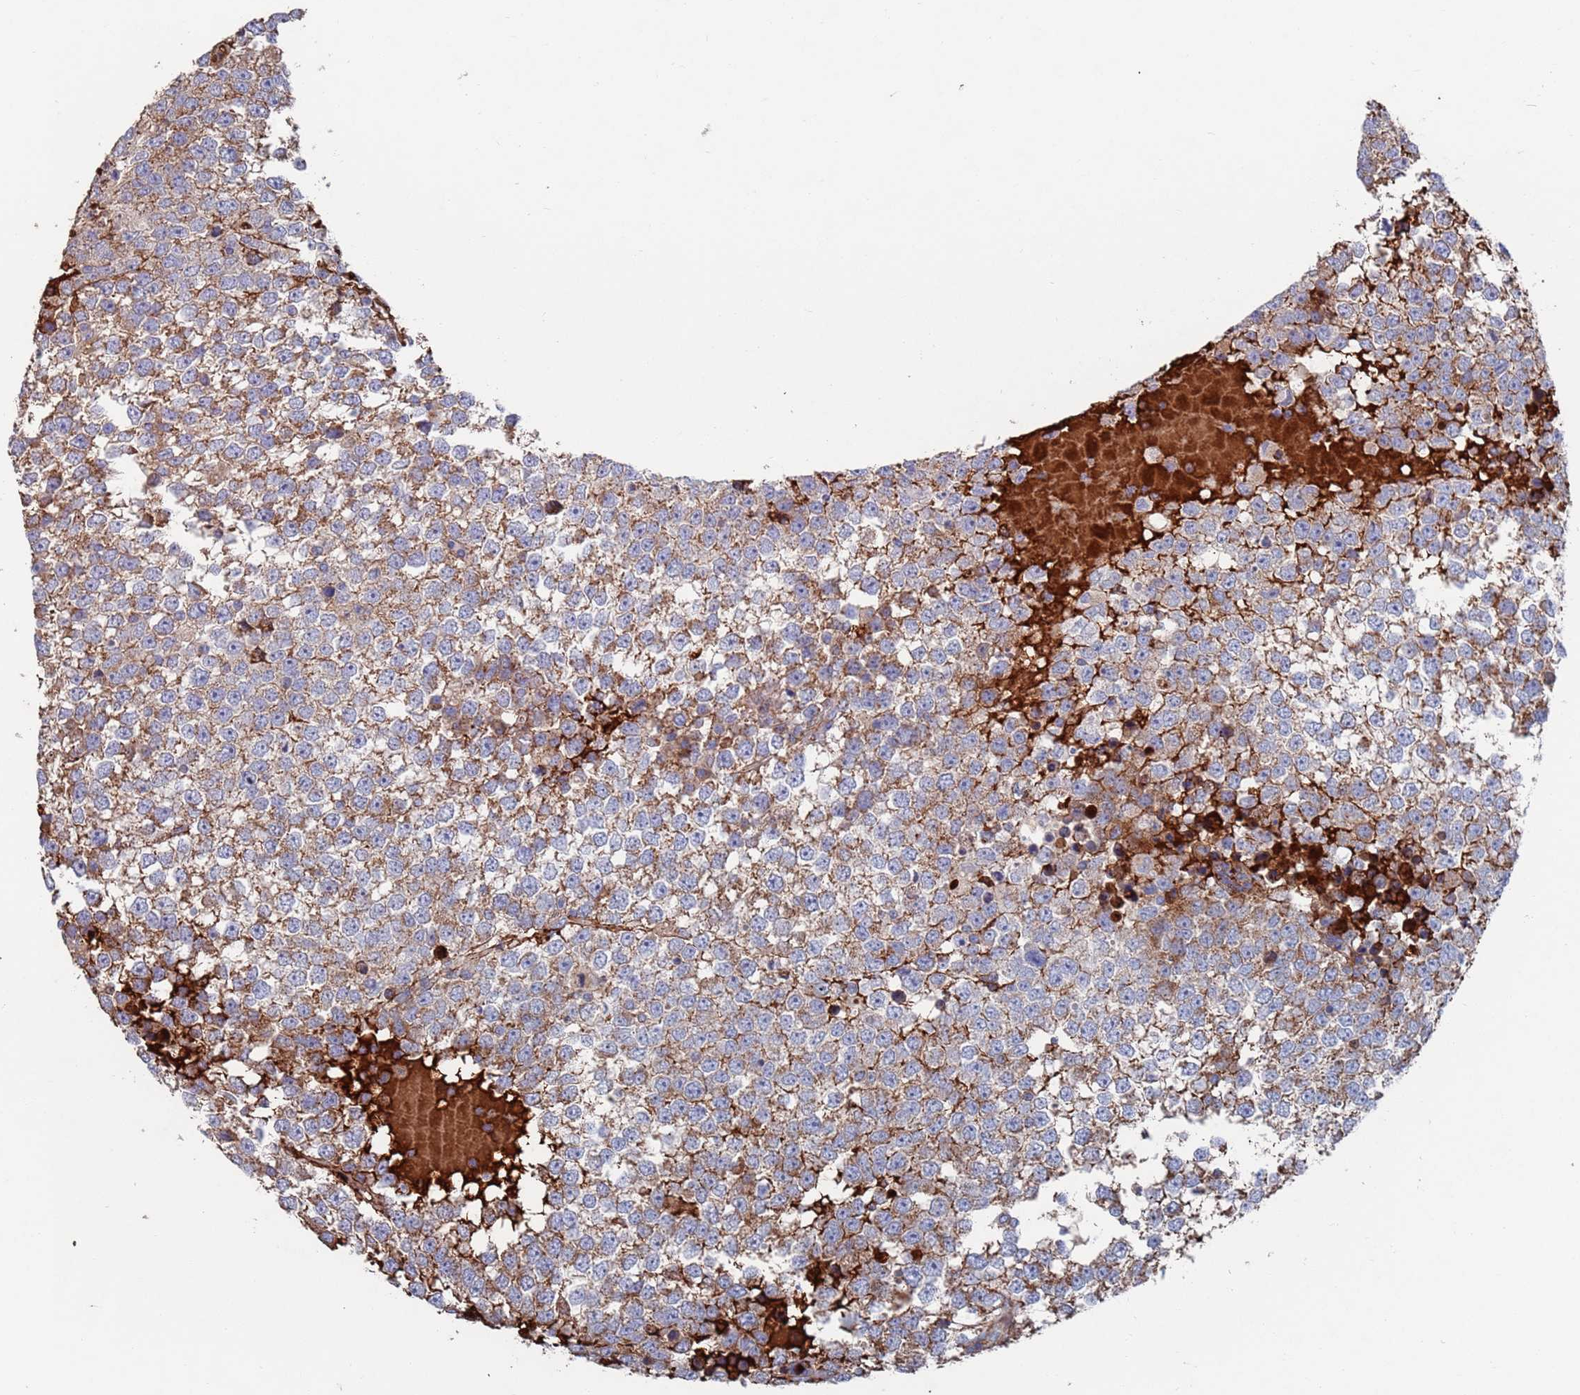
{"staining": {"intensity": "moderate", "quantity": "25%-75%", "location": "cytoplasmic/membranous"}, "tissue": "testis cancer", "cell_type": "Tumor cells", "image_type": "cancer", "snomed": [{"axis": "morphology", "description": "Seminoma, NOS"}, {"axis": "topography", "description": "Testis"}], "caption": "The image reveals immunohistochemical staining of seminoma (testis). There is moderate cytoplasmic/membranous expression is identified in approximately 25%-75% of tumor cells. The staining was performed using DAB (3,3'-diaminobenzidine) to visualize the protein expression in brown, while the nuclei were stained in blue with hematoxylin (Magnification: 20x).", "gene": "MRPL22", "patient": {"sex": "male", "age": 65}}